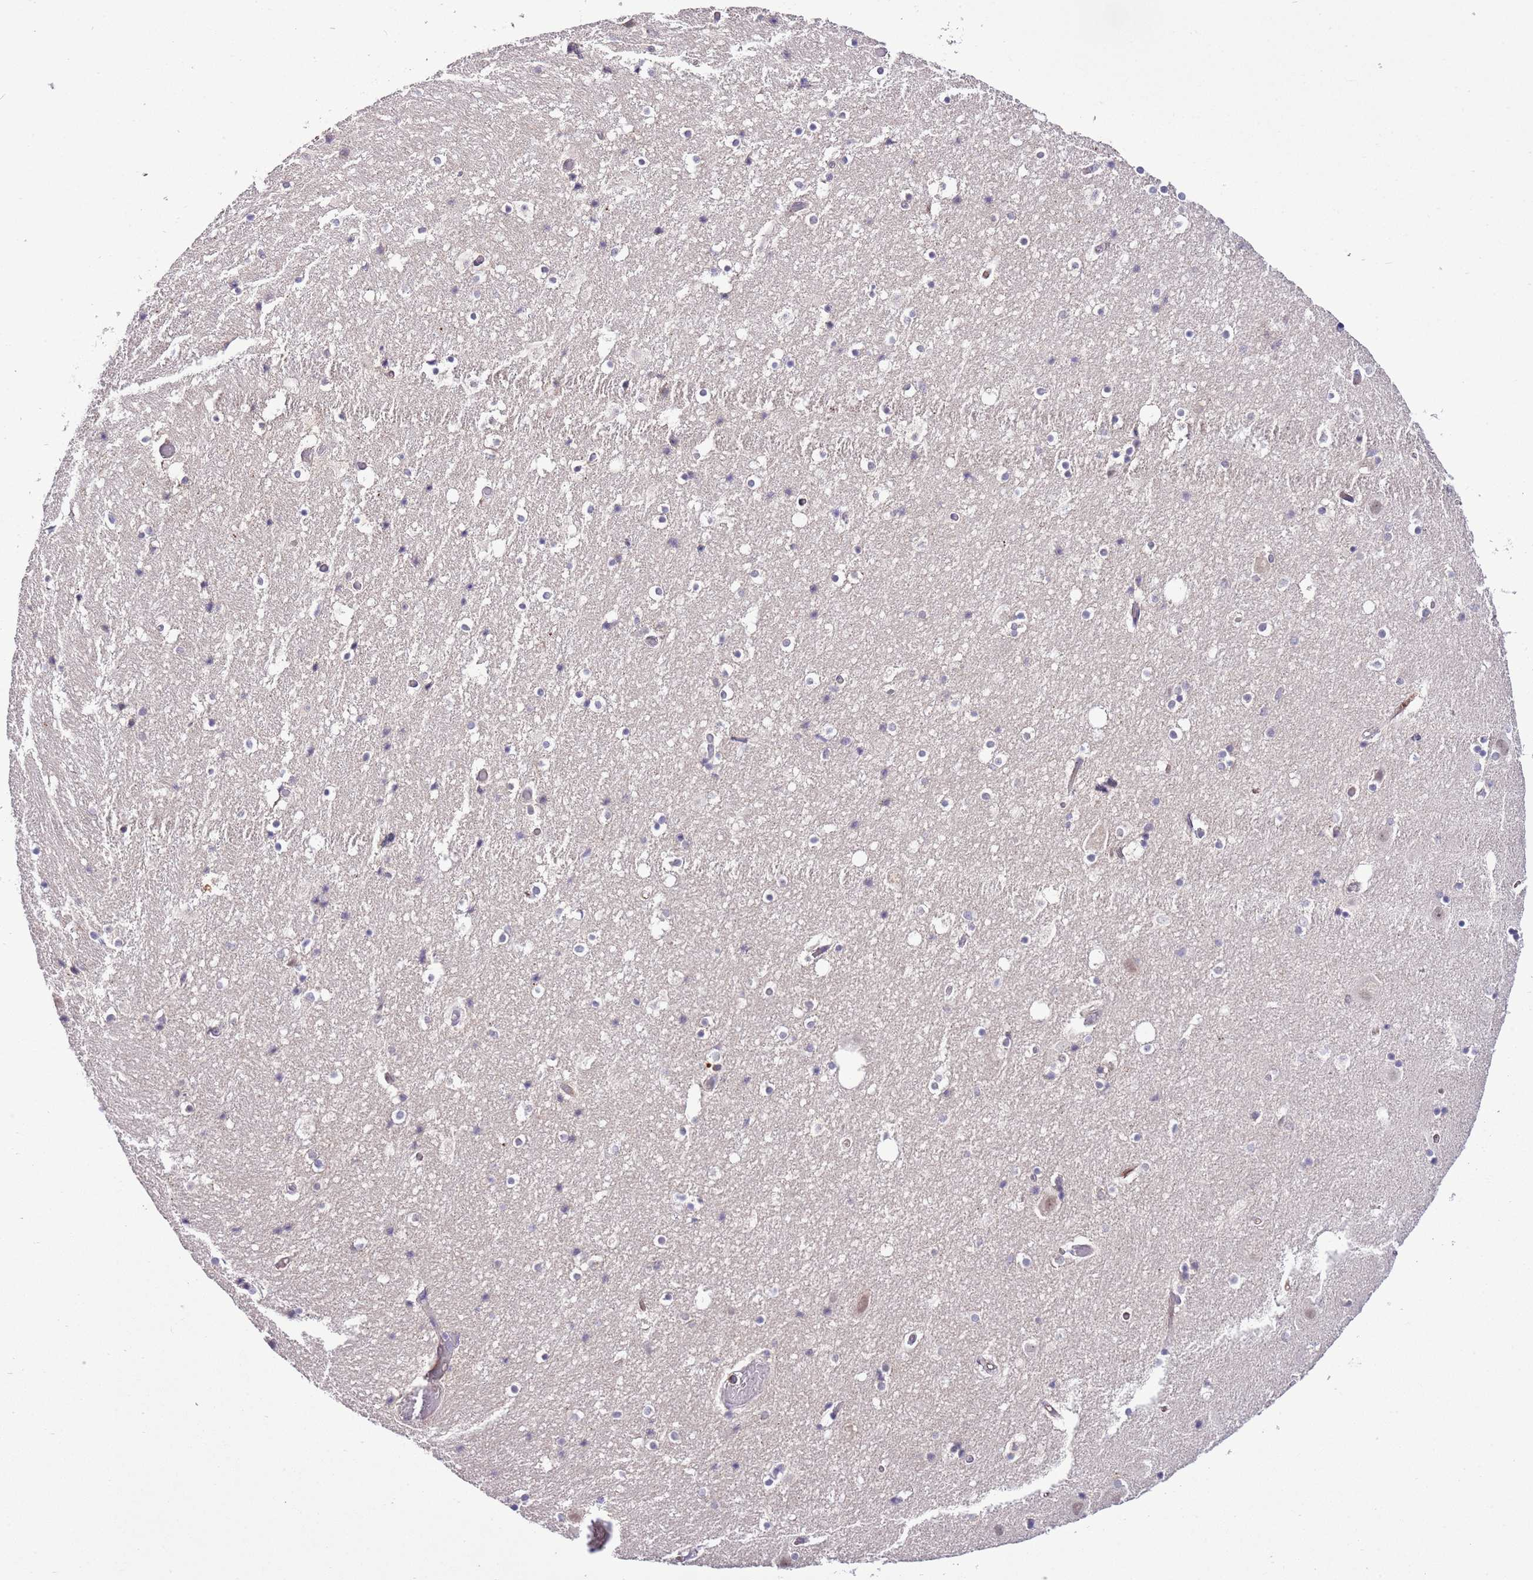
{"staining": {"intensity": "negative", "quantity": "none", "location": "none"}, "tissue": "hippocampus", "cell_type": "Glial cells", "image_type": "normal", "snomed": [{"axis": "morphology", "description": "Normal tissue, NOS"}, {"axis": "topography", "description": "Hippocampus"}], "caption": "Human hippocampus stained for a protein using IHC shows no positivity in glial cells.", "gene": "EFHD1", "patient": {"sex": "female", "age": 52}}